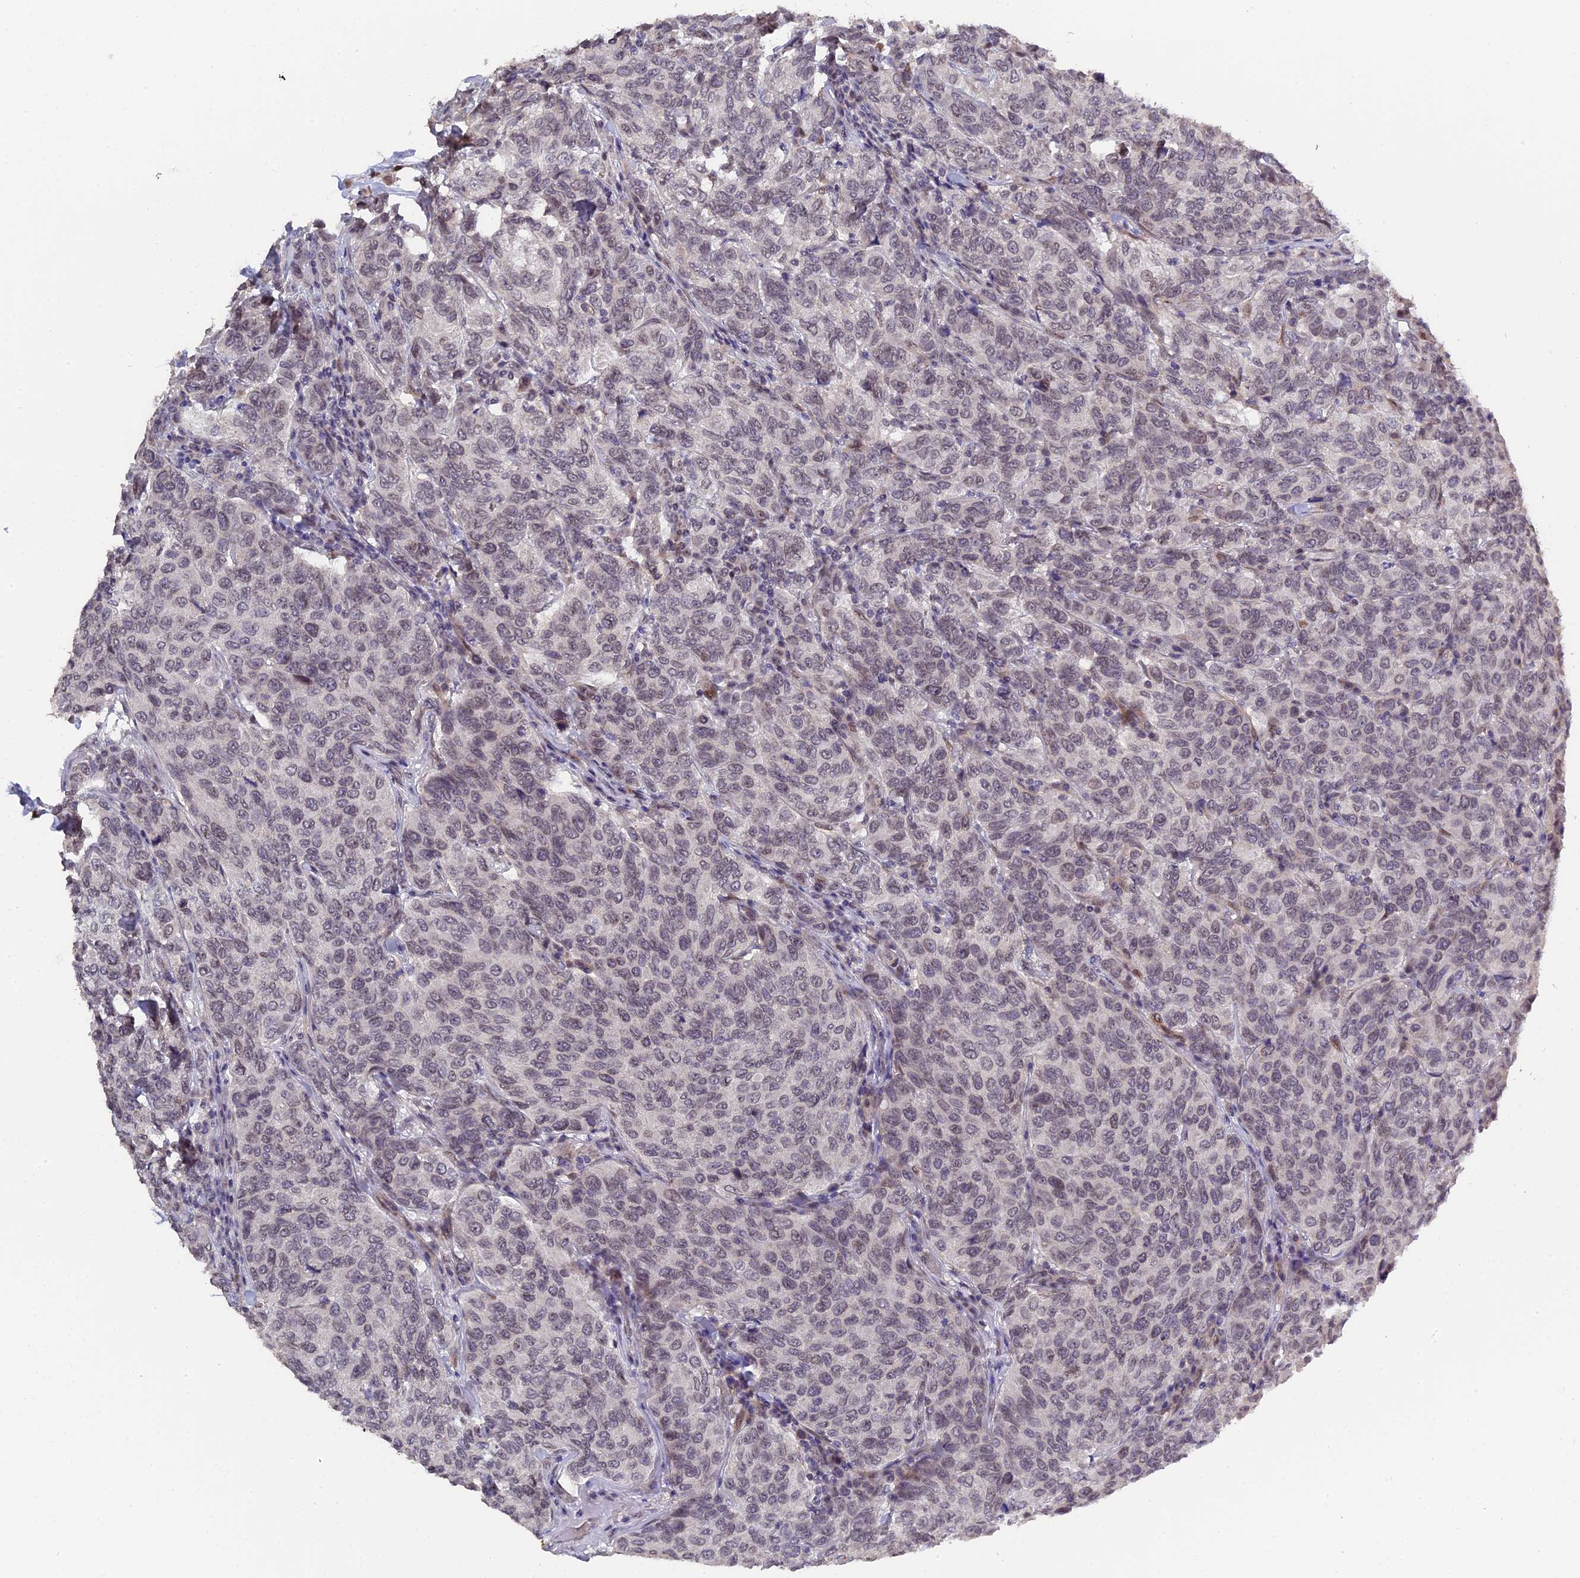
{"staining": {"intensity": "weak", "quantity": "<25%", "location": "nuclear"}, "tissue": "breast cancer", "cell_type": "Tumor cells", "image_type": "cancer", "snomed": [{"axis": "morphology", "description": "Duct carcinoma"}, {"axis": "topography", "description": "Breast"}], "caption": "A micrograph of human breast cancer is negative for staining in tumor cells.", "gene": "PYGO1", "patient": {"sex": "female", "age": 55}}